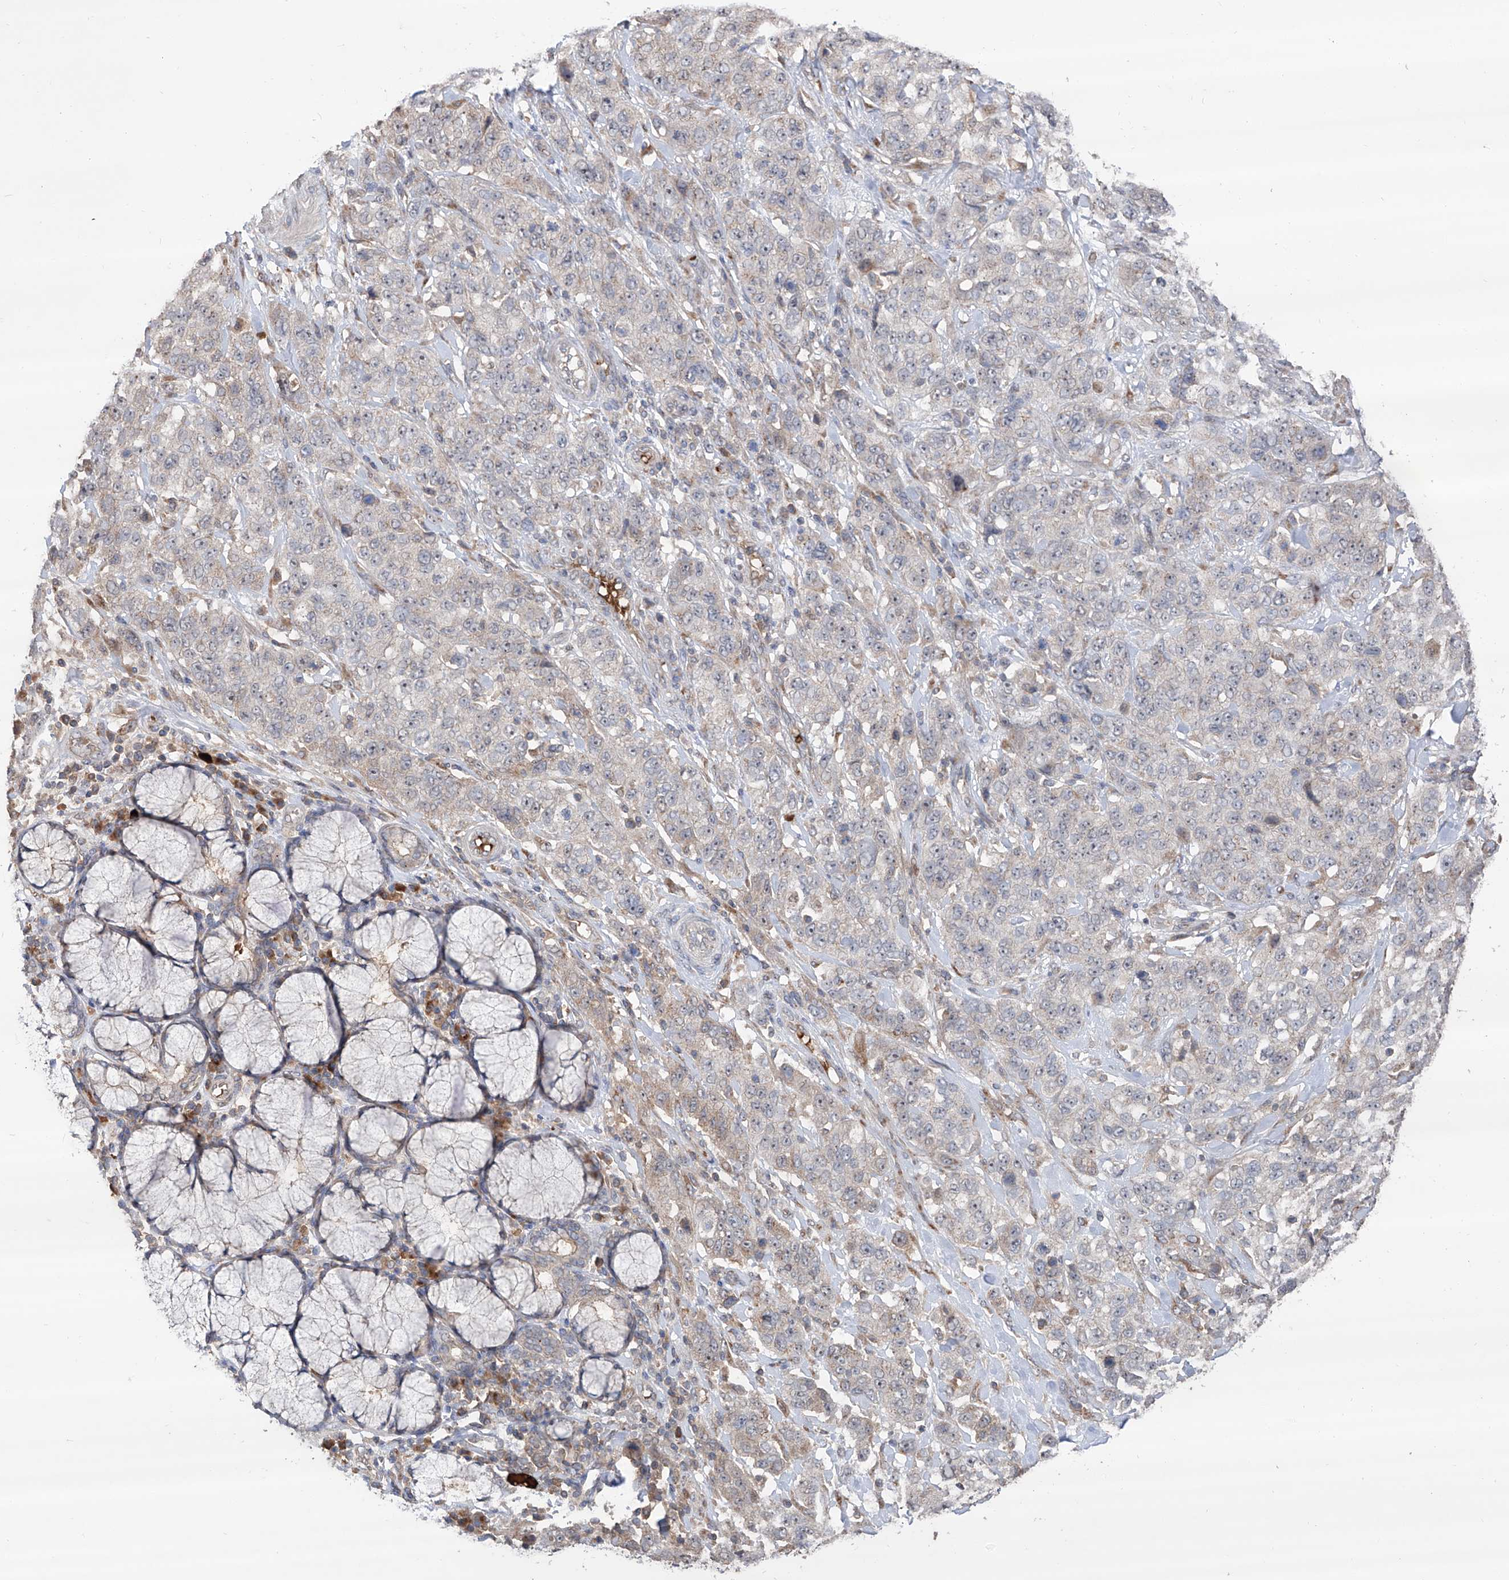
{"staining": {"intensity": "negative", "quantity": "none", "location": "none"}, "tissue": "stomach cancer", "cell_type": "Tumor cells", "image_type": "cancer", "snomed": [{"axis": "morphology", "description": "Adenocarcinoma, NOS"}, {"axis": "topography", "description": "Stomach"}], "caption": "Protein analysis of stomach adenocarcinoma displays no significant expression in tumor cells. (Immunohistochemistry, brightfield microscopy, high magnification).", "gene": "EDN1", "patient": {"sex": "male", "age": 48}}